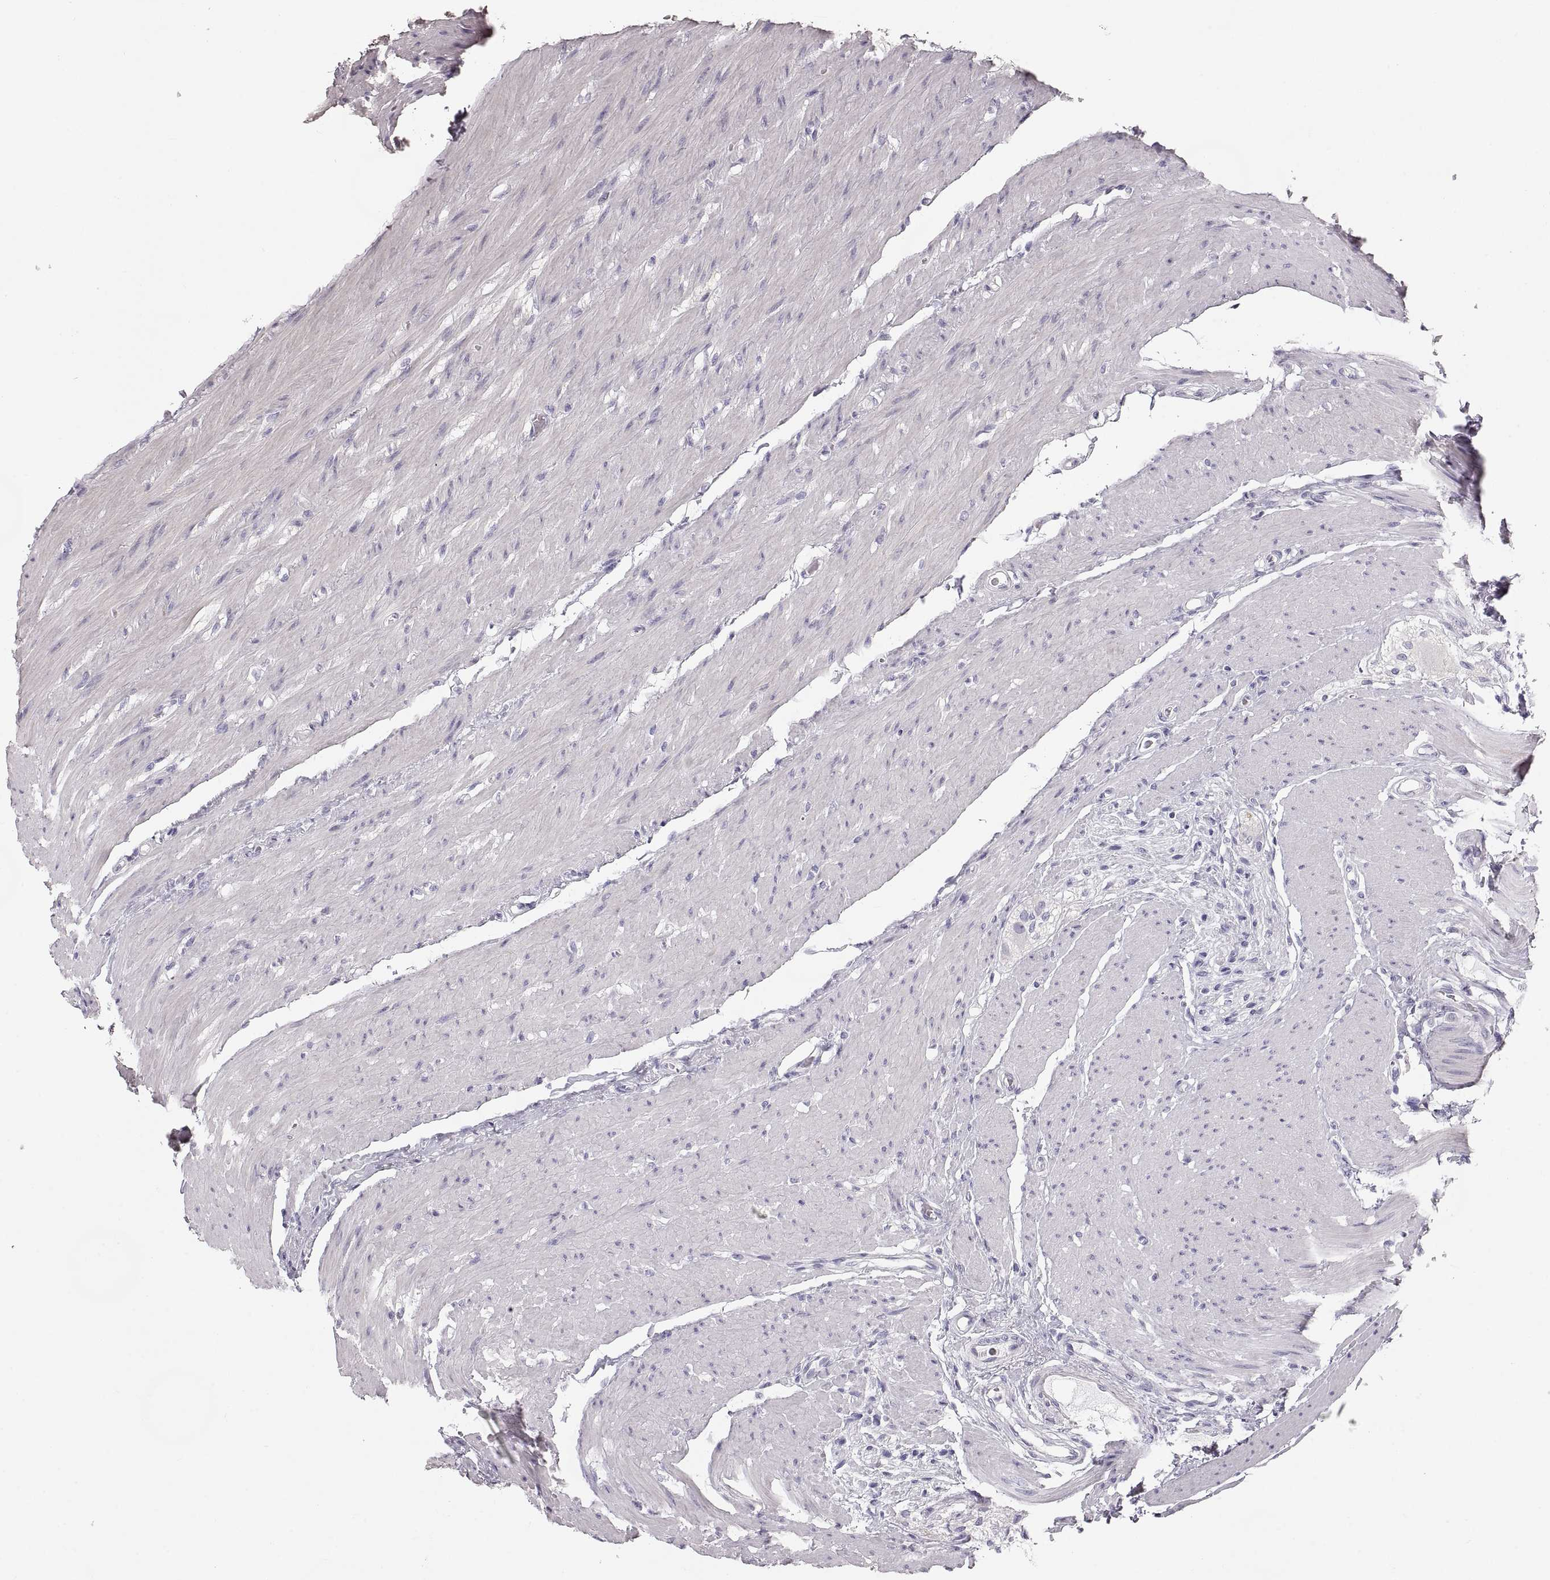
{"staining": {"intensity": "negative", "quantity": "none", "location": "none"}, "tissue": "colon", "cell_type": "Endothelial cells", "image_type": "normal", "snomed": [{"axis": "morphology", "description": "Normal tissue, NOS"}, {"axis": "topography", "description": "Colon"}], "caption": "This image is of benign colon stained with immunohistochemistry to label a protein in brown with the nuclei are counter-stained blue. There is no positivity in endothelial cells.", "gene": "ZP3", "patient": {"sex": "female", "age": 65}}